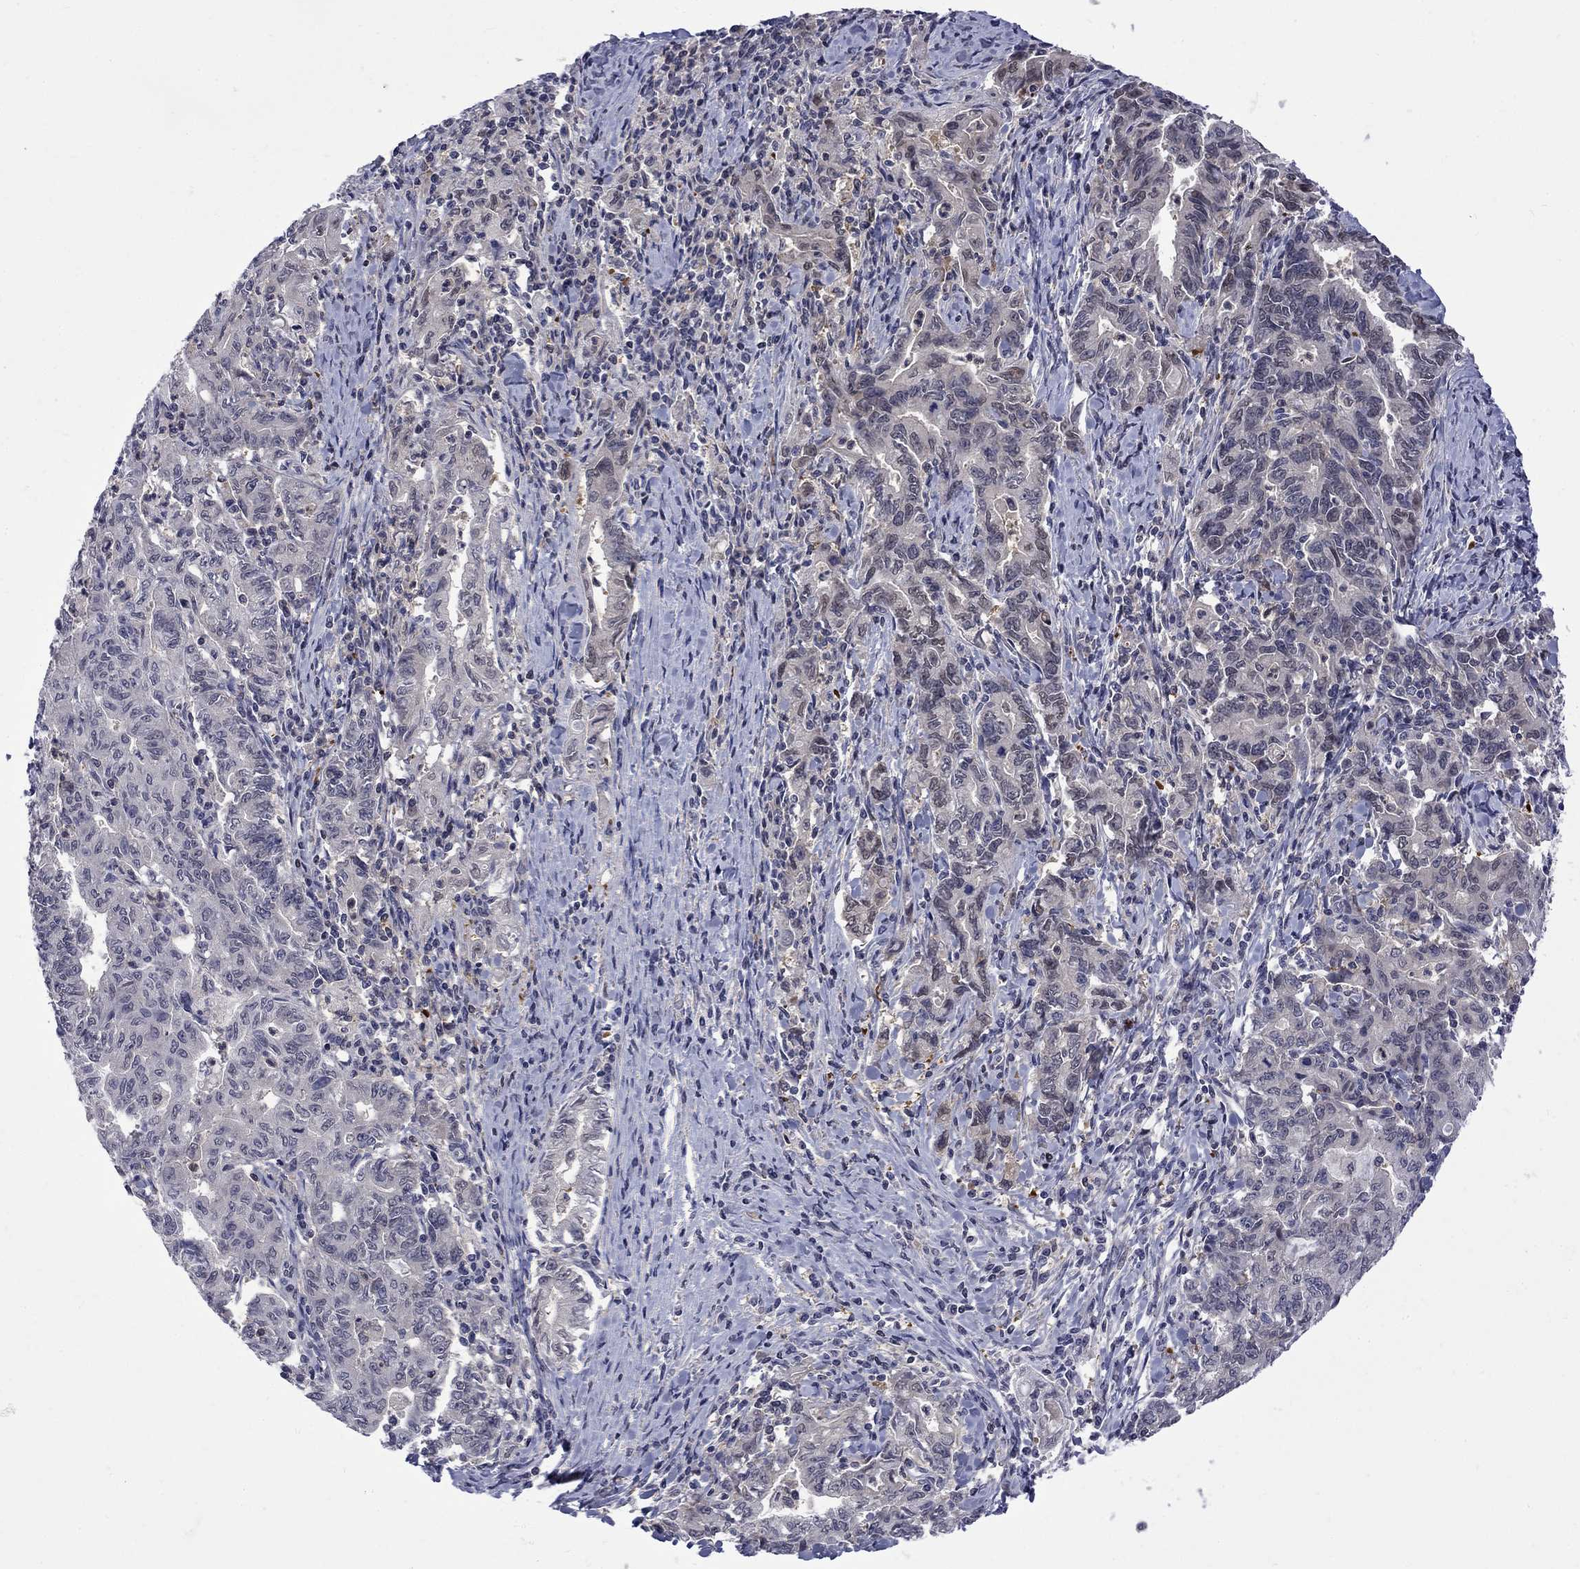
{"staining": {"intensity": "negative", "quantity": "none", "location": "none"}, "tissue": "stomach cancer", "cell_type": "Tumor cells", "image_type": "cancer", "snomed": [{"axis": "morphology", "description": "Adenocarcinoma, NOS"}, {"axis": "topography", "description": "Stomach, upper"}], "caption": "Human stomach adenocarcinoma stained for a protein using immunohistochemistry reveals no expression in tumor cells.", "gene": "HKDC1", "patient": {"sex": "female", "age": 79}}